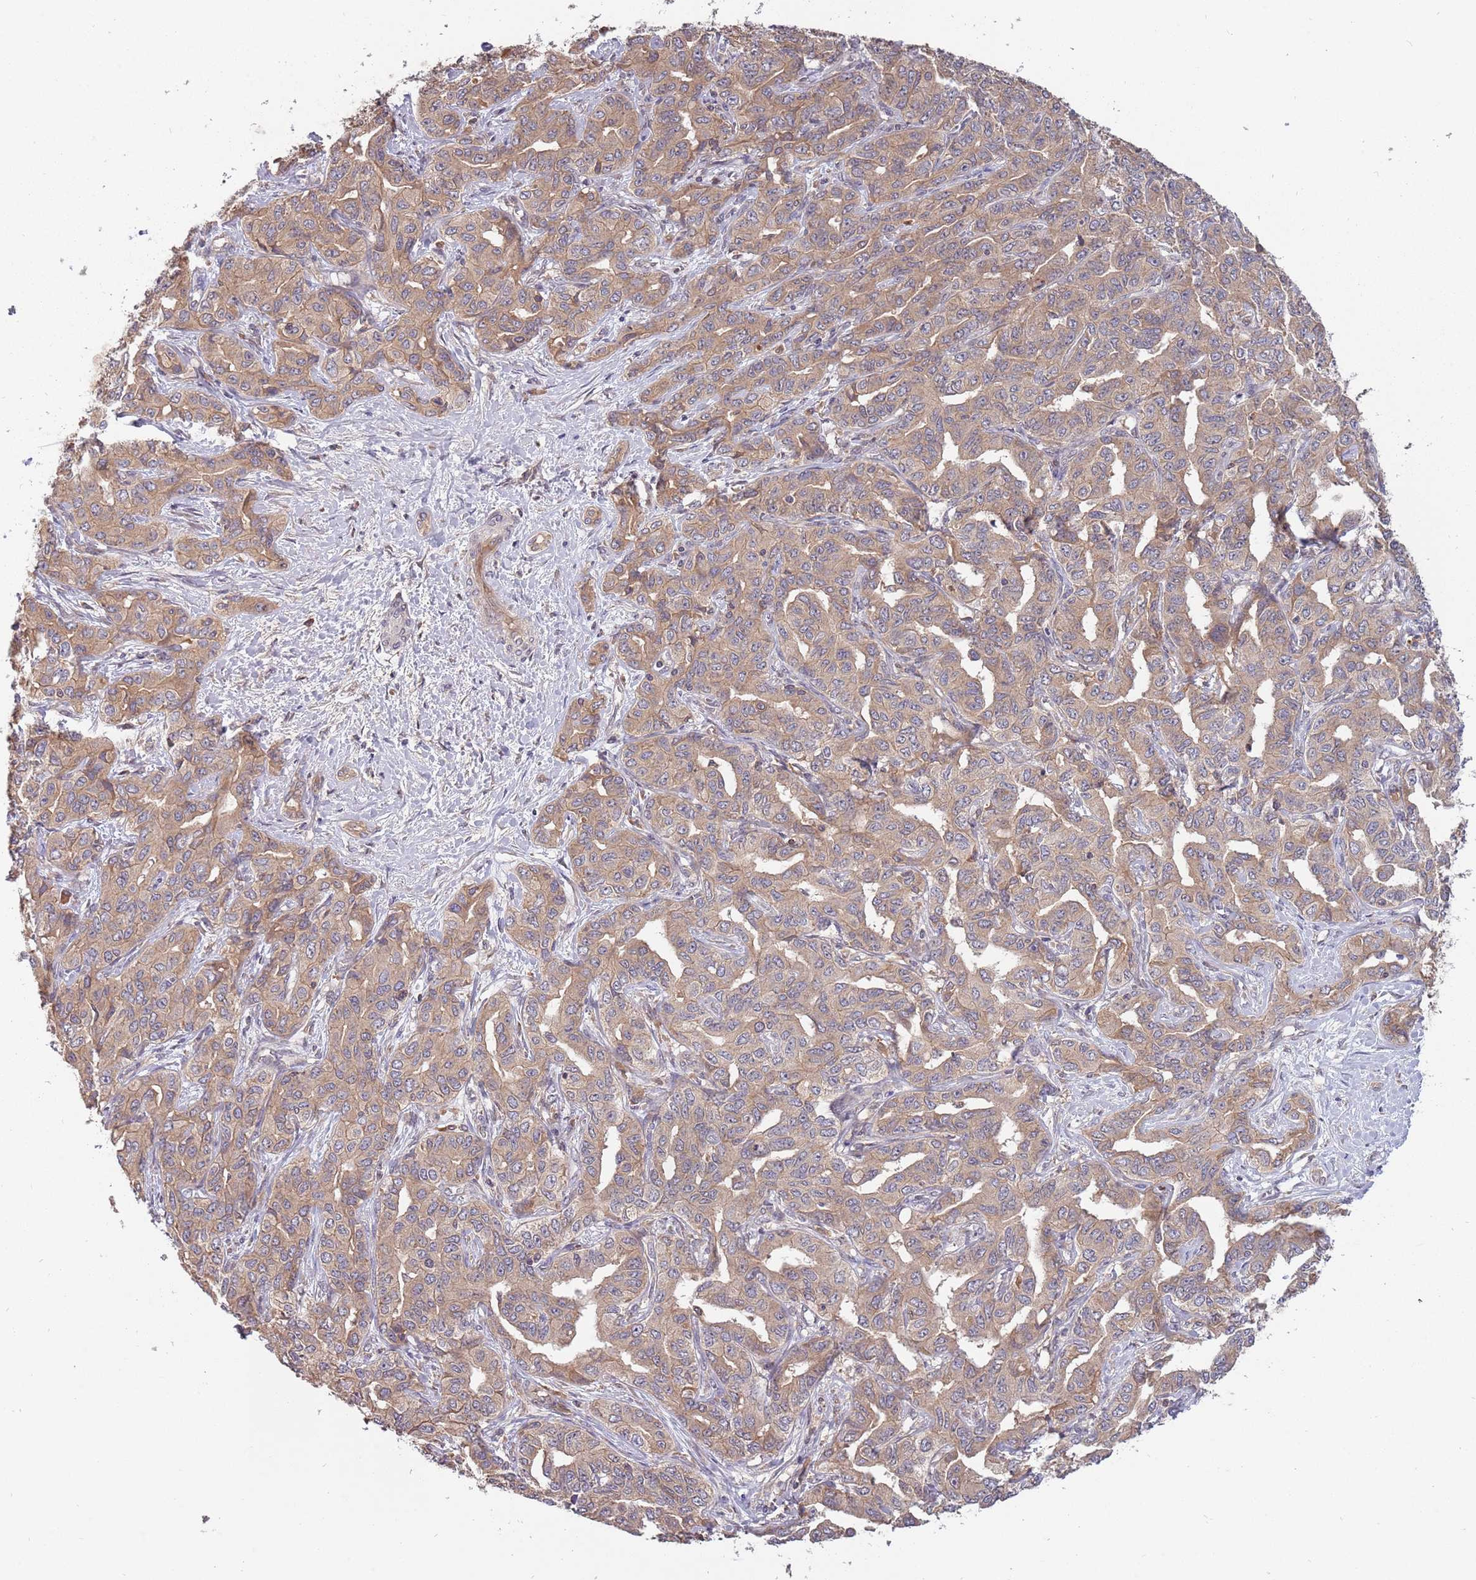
{"staining": {"intensity": "weak", "quantity": ">75%", "location": "cytoplasmic/membranous"}, "tissue": "liver cancer", "cell_type": "Tumor cells", "image_type": "cancer", "snomed": [{"axis": "morphology", "description": "Cholangiocarcinoma"}, {"axis": "topography", "description": "Liver"}], "caption": "Brown immunohistochemical staining in liver cancer (cholangiocarcinoma) exhibits weak cytoplasmic/membranous staining in approximately >75% of tumor cells. (Stains: DAB in brown, nuclei in blue, Microscopy: brightfield microscopy at high magnification).", "gene": "USP32", "patient": {"sex": "male", "age": 59}}